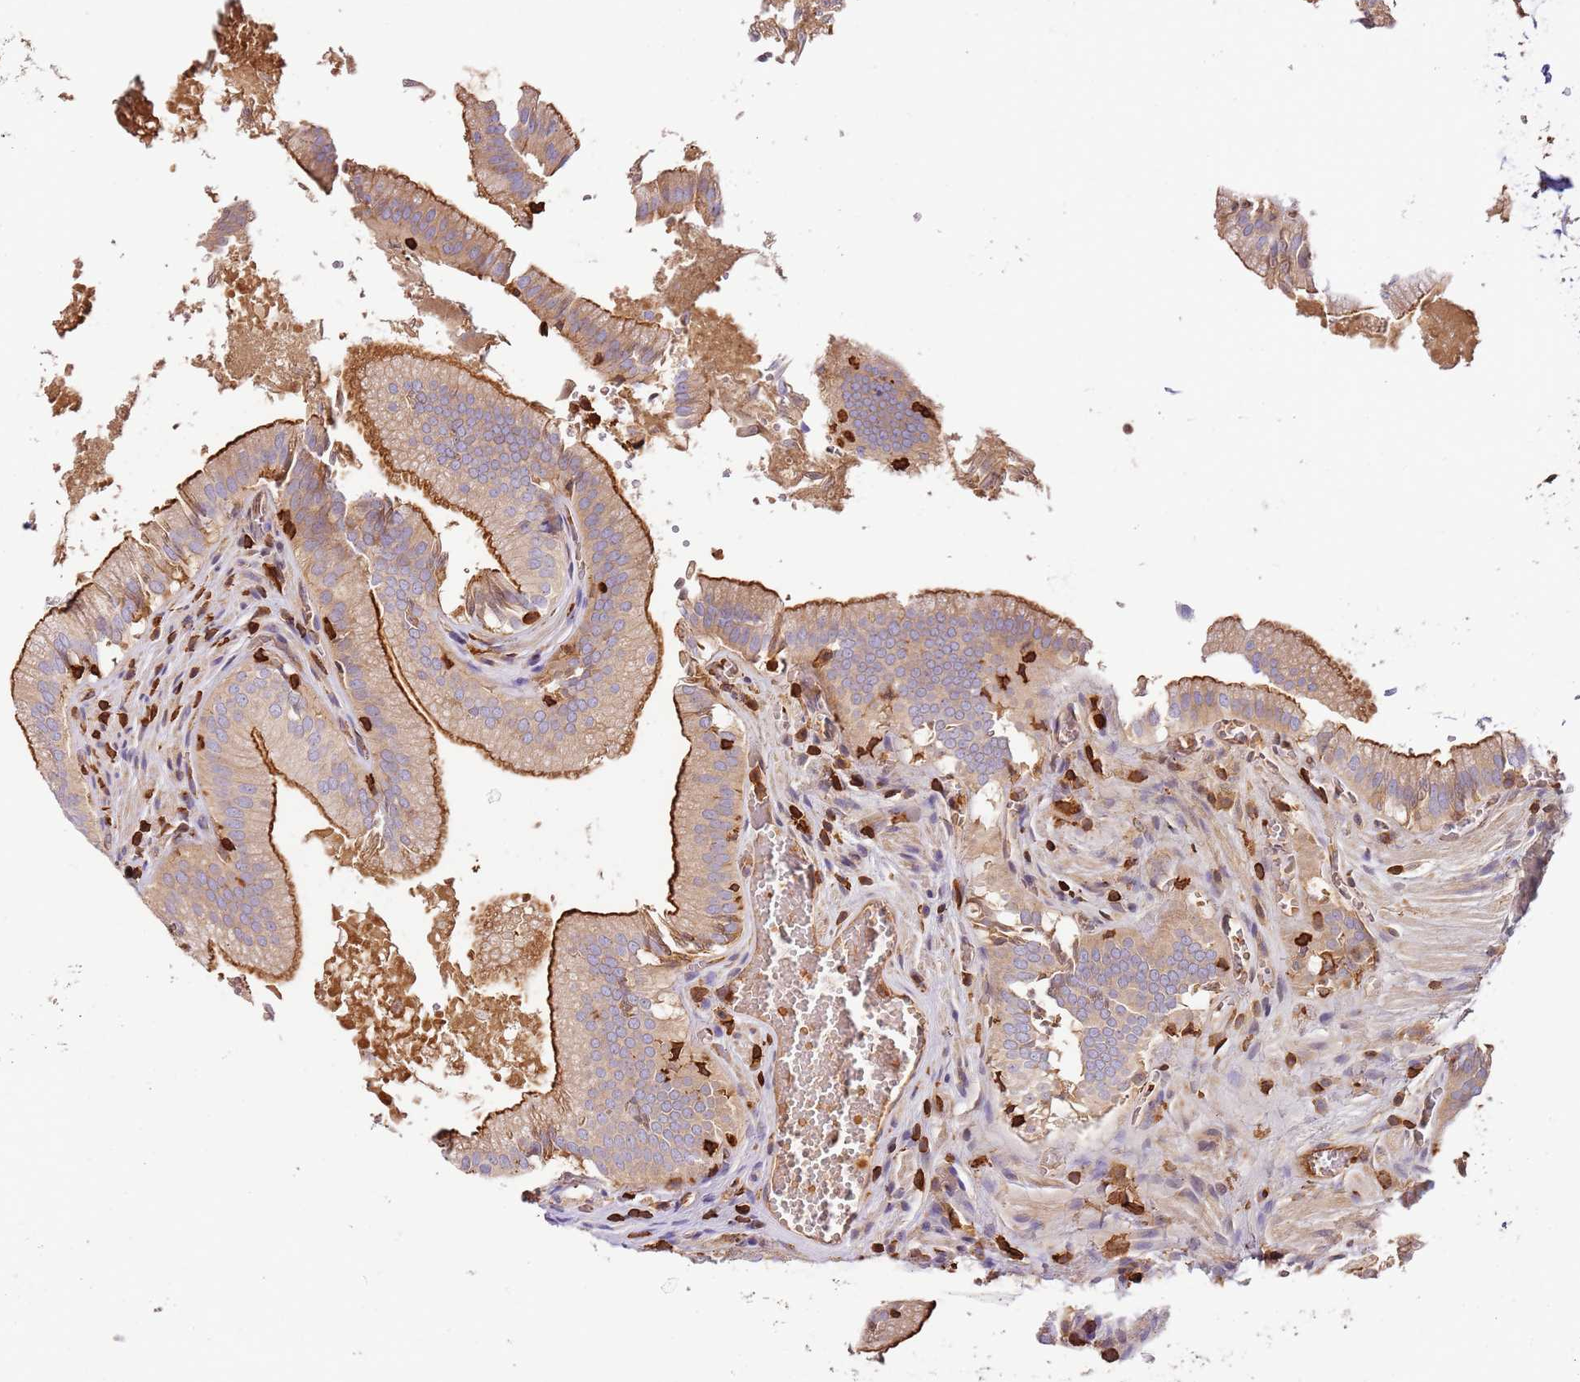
{"staining": {"intensity": "strong", "quantity": ">75%", "location": "cytoplasmic/membranous"}, "tissue": "gallbladder", "cell_type": "Glandular cells", "image_type": "normal", "snomed": [{"axis": "morphology", "description": "Normal tissue, NOS"}, {"axis": "topography", "description": "Gallbladder"}, {"axis": "topography", "description": "Peripheral nerve tissue"}], "caption": "Immunohistochemical staining of benign gallbladder shows high levels of strong cytoplasmic/membranous expression in approximately >75% of glandular cells. (Stains: DAB in brown, nuclei in blue, Microscopy: brightfield microscopy at high magnification).", "gene": "OR6P1", "patient": {"sex": "male", "age": 17}}